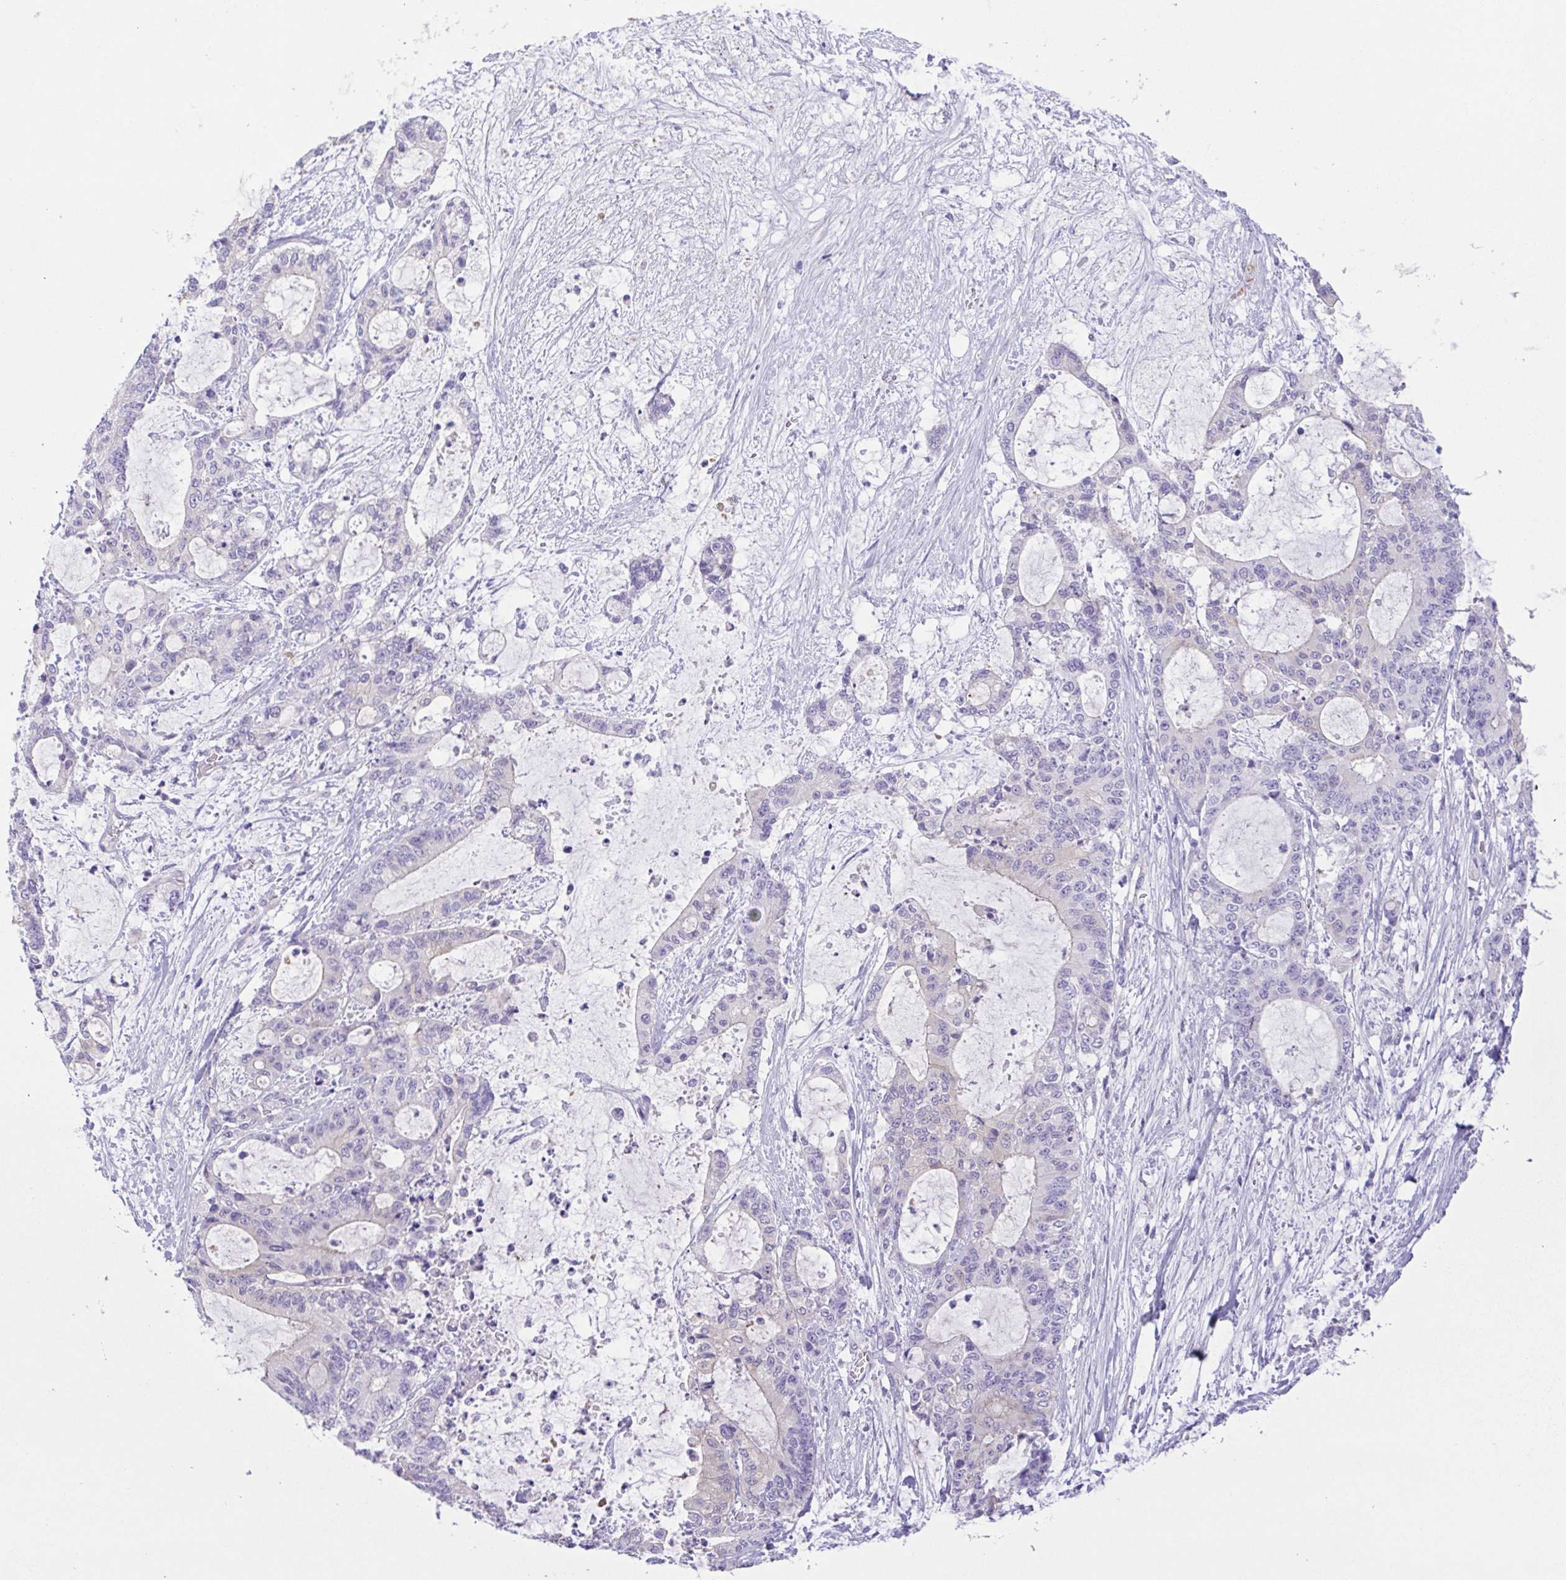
{"staining": {"intensity": "negative", "quantity": "none", "location": "none"}, "tissue": "liver cancer", "cell_type": "Tumor cells", "image_type": "cancer", "snomed": [{"axis": "morphology", "description": "Normal tissue, NOS"}, {"axis": "morphology", "description": "Cholangiocarcinoma"}, {"axis": "topography", "description": "Liver"}, {"axis": "topography", "description": "Peripheral nerve tissue"}], "caption": "Tumor cells show no significant staining in cholangiocarcinoma (liver). (Brightfield microscopy of DAB (3,3'-diaminobenzidine) immunohistochemistry (IHC) at high magnification).", "gene": "EPB42", "patient": {"sex": "female", "age": 73}}